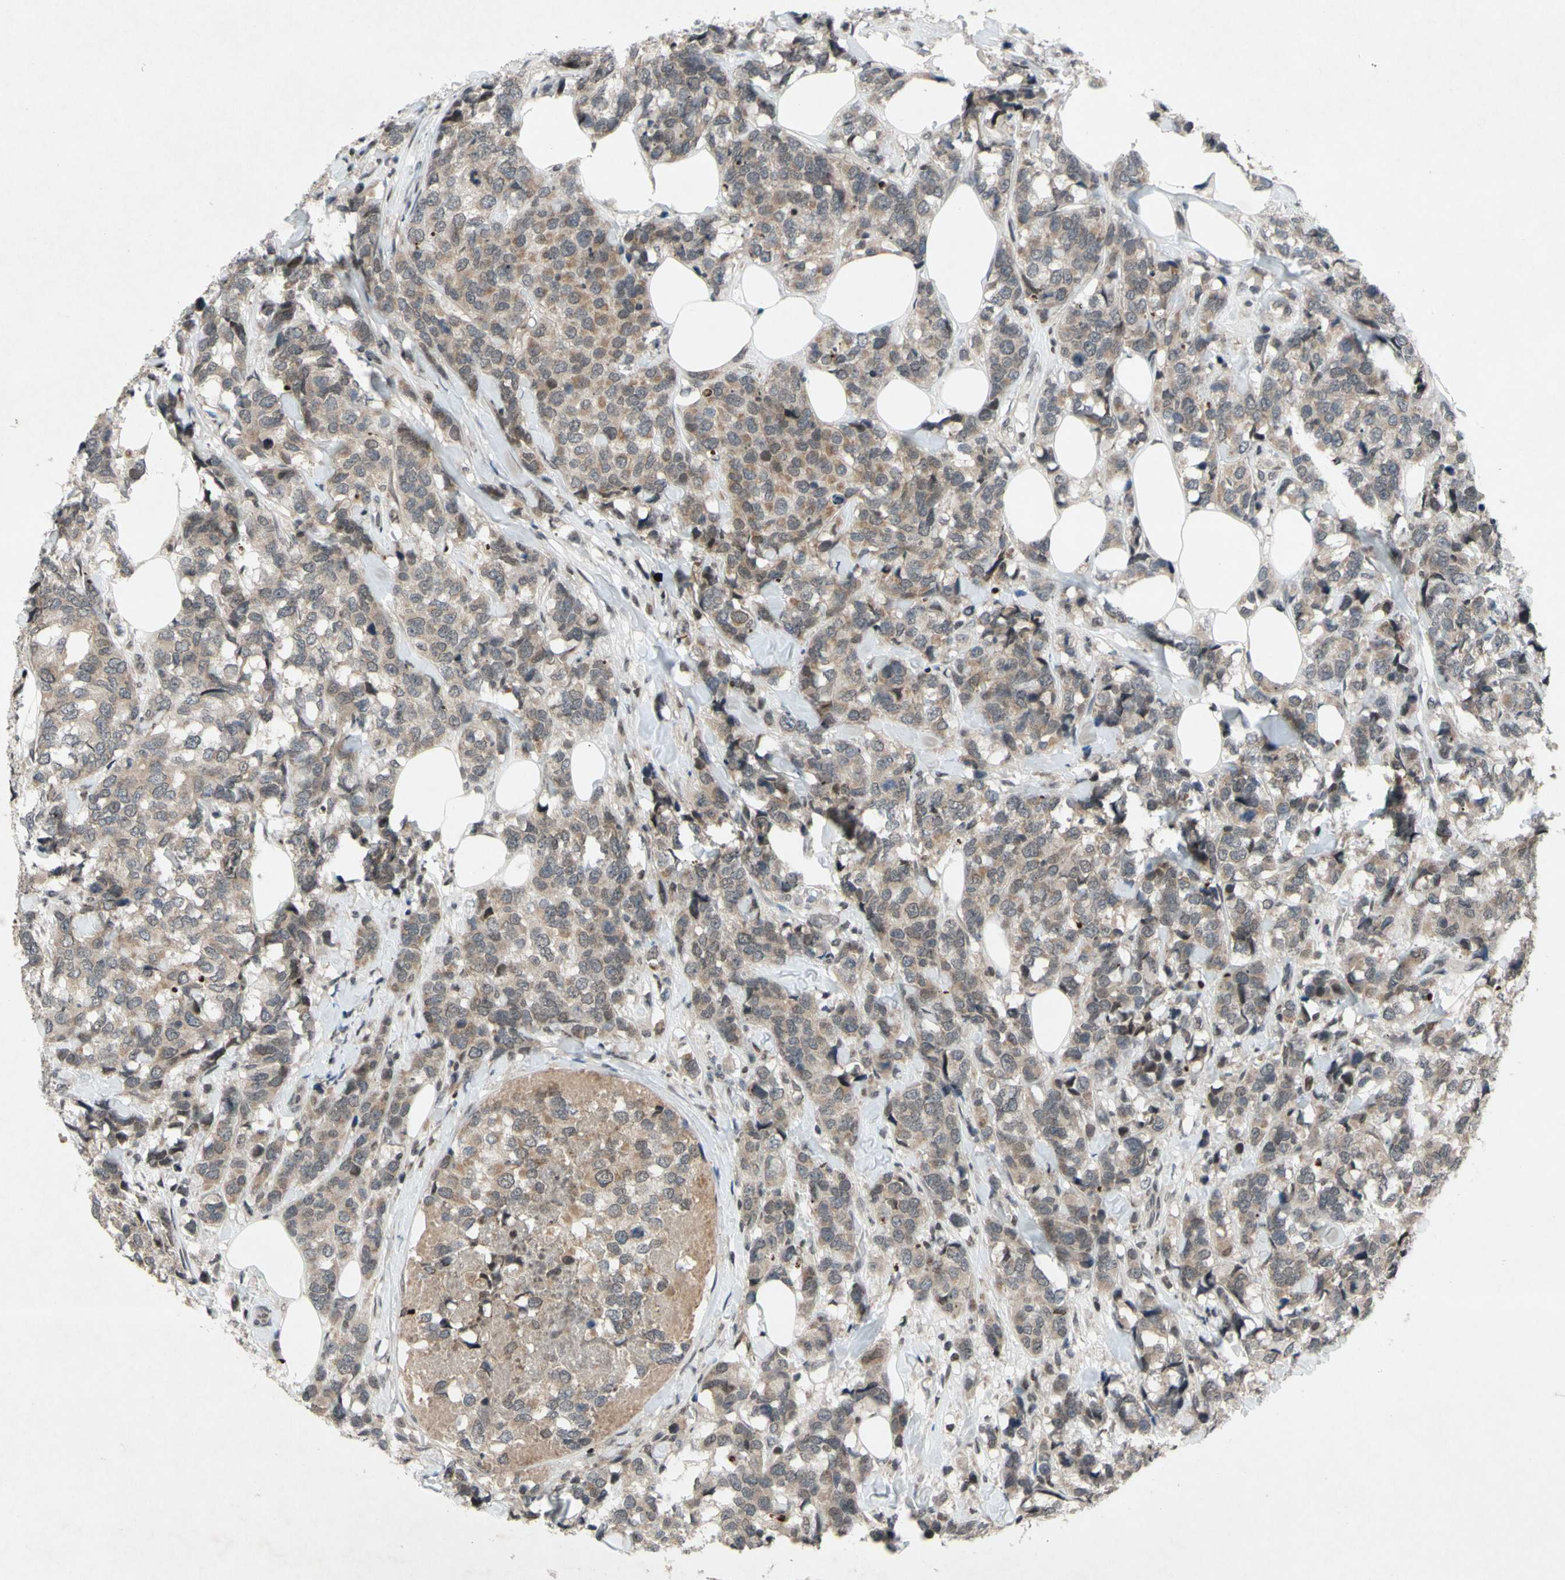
{"staining": {"intensity": "weak", "quantity": "25%-75%", "location": "cytoplasmic/membranous"}, "tissue": "breast cancer", "cell_type": "Tumor cells", "image_type": "cancer", "snomed": [{"axis": "morphology", "description": "Lobular carcinoma"}, {"axis": "topography", "description": "Breast"}], "caption": "Immunohistochemical staining of human lobular carcinoma (breast) reveals low levels of weak cytoplasmic/membranous expression in approximately 25%-75% of tumor cells.", "gene": "XPO1", "patient": {"sex": "female", "age": 59}}